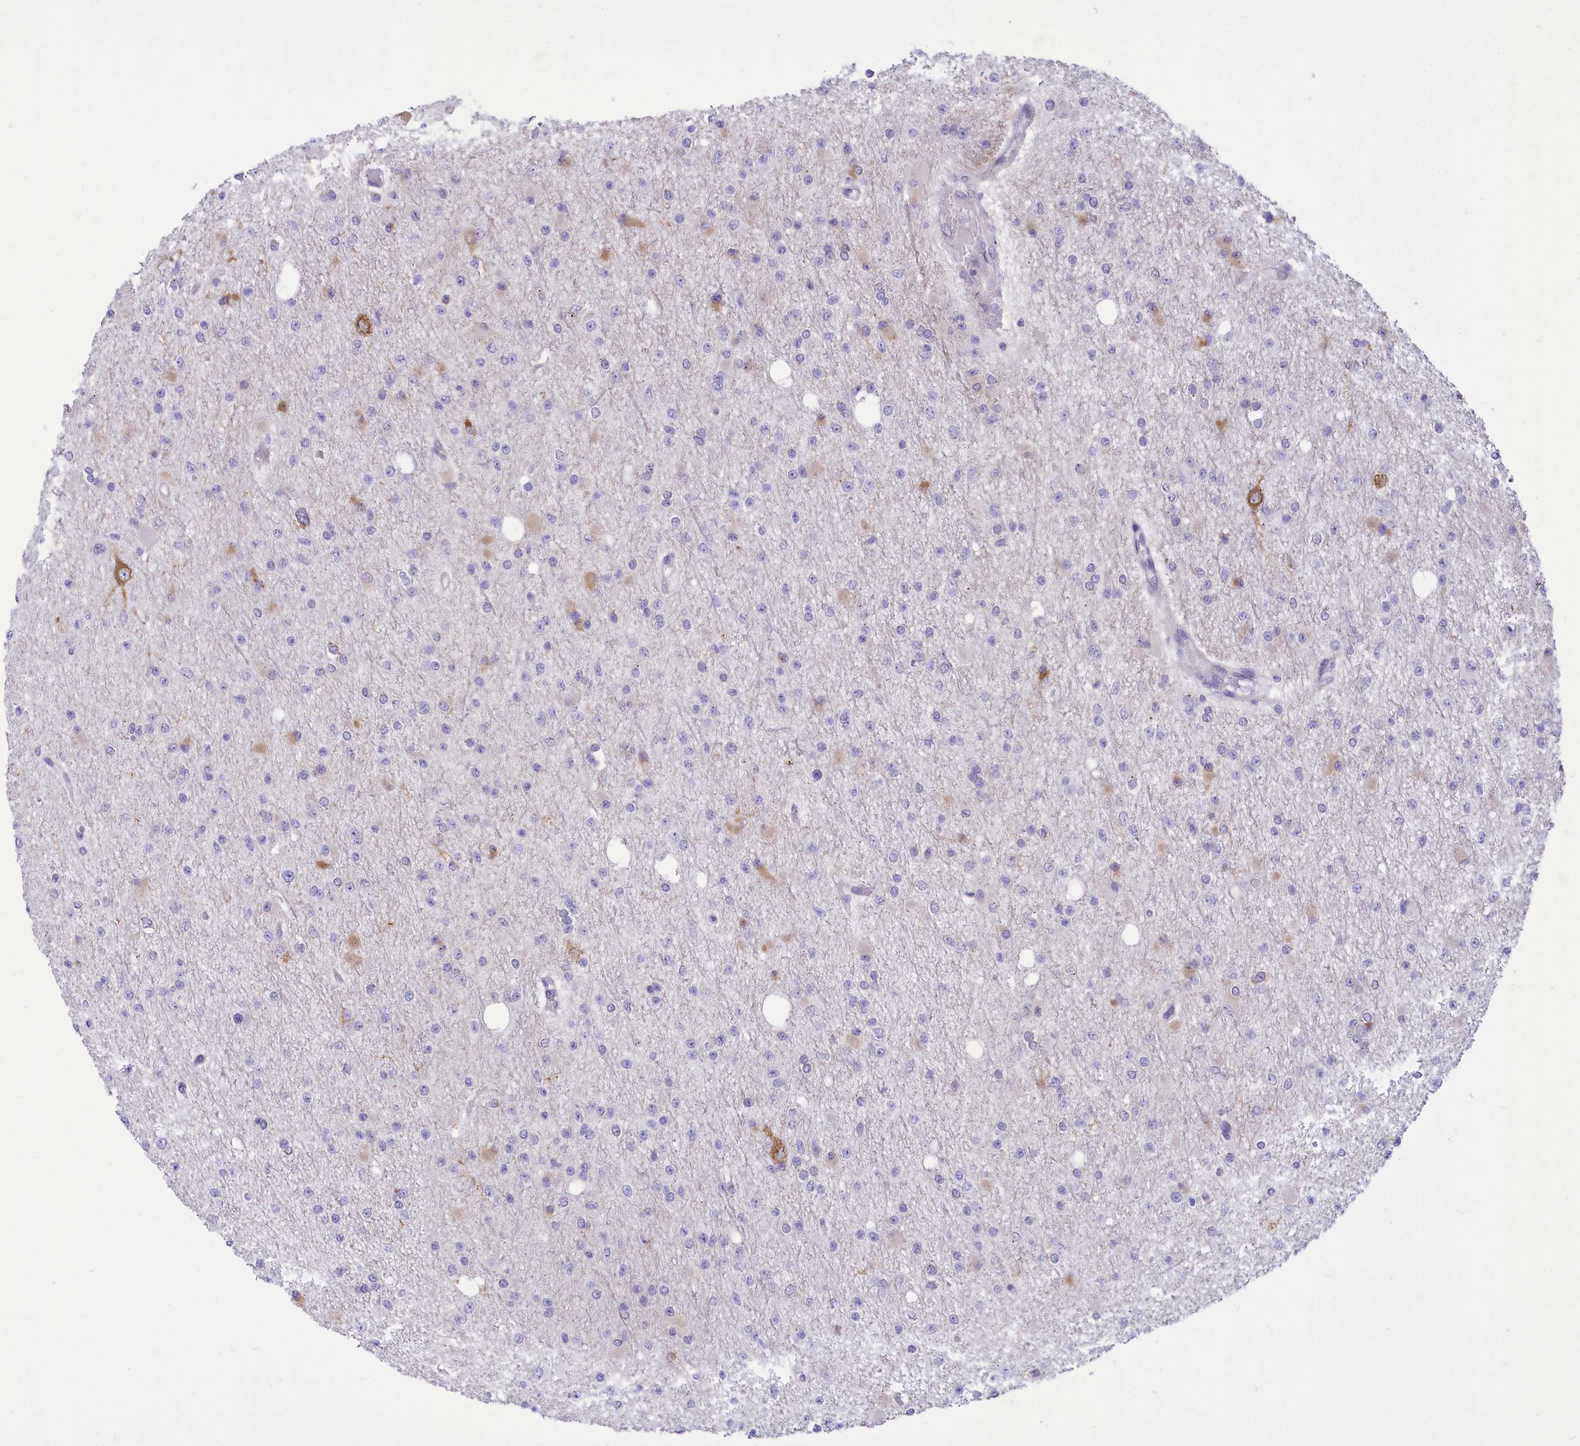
{"staining": {"intensity": "negative", "quantity": "none", "location": "none"}, "tissue": "glioma", "cell_type": "Tumor cells", "image_type": "cancer", "snomed": [{"axis": "morphology", "description": "Glioma, malignant, Low grade"}, {"axis": "topography", "description": "Brain"}], "caption": "Glioma stained for a protein using IHC demonstrates no expression tumor cells.", "gene": "DCAF16", "patient": {"sex": "female", "age": 22}}